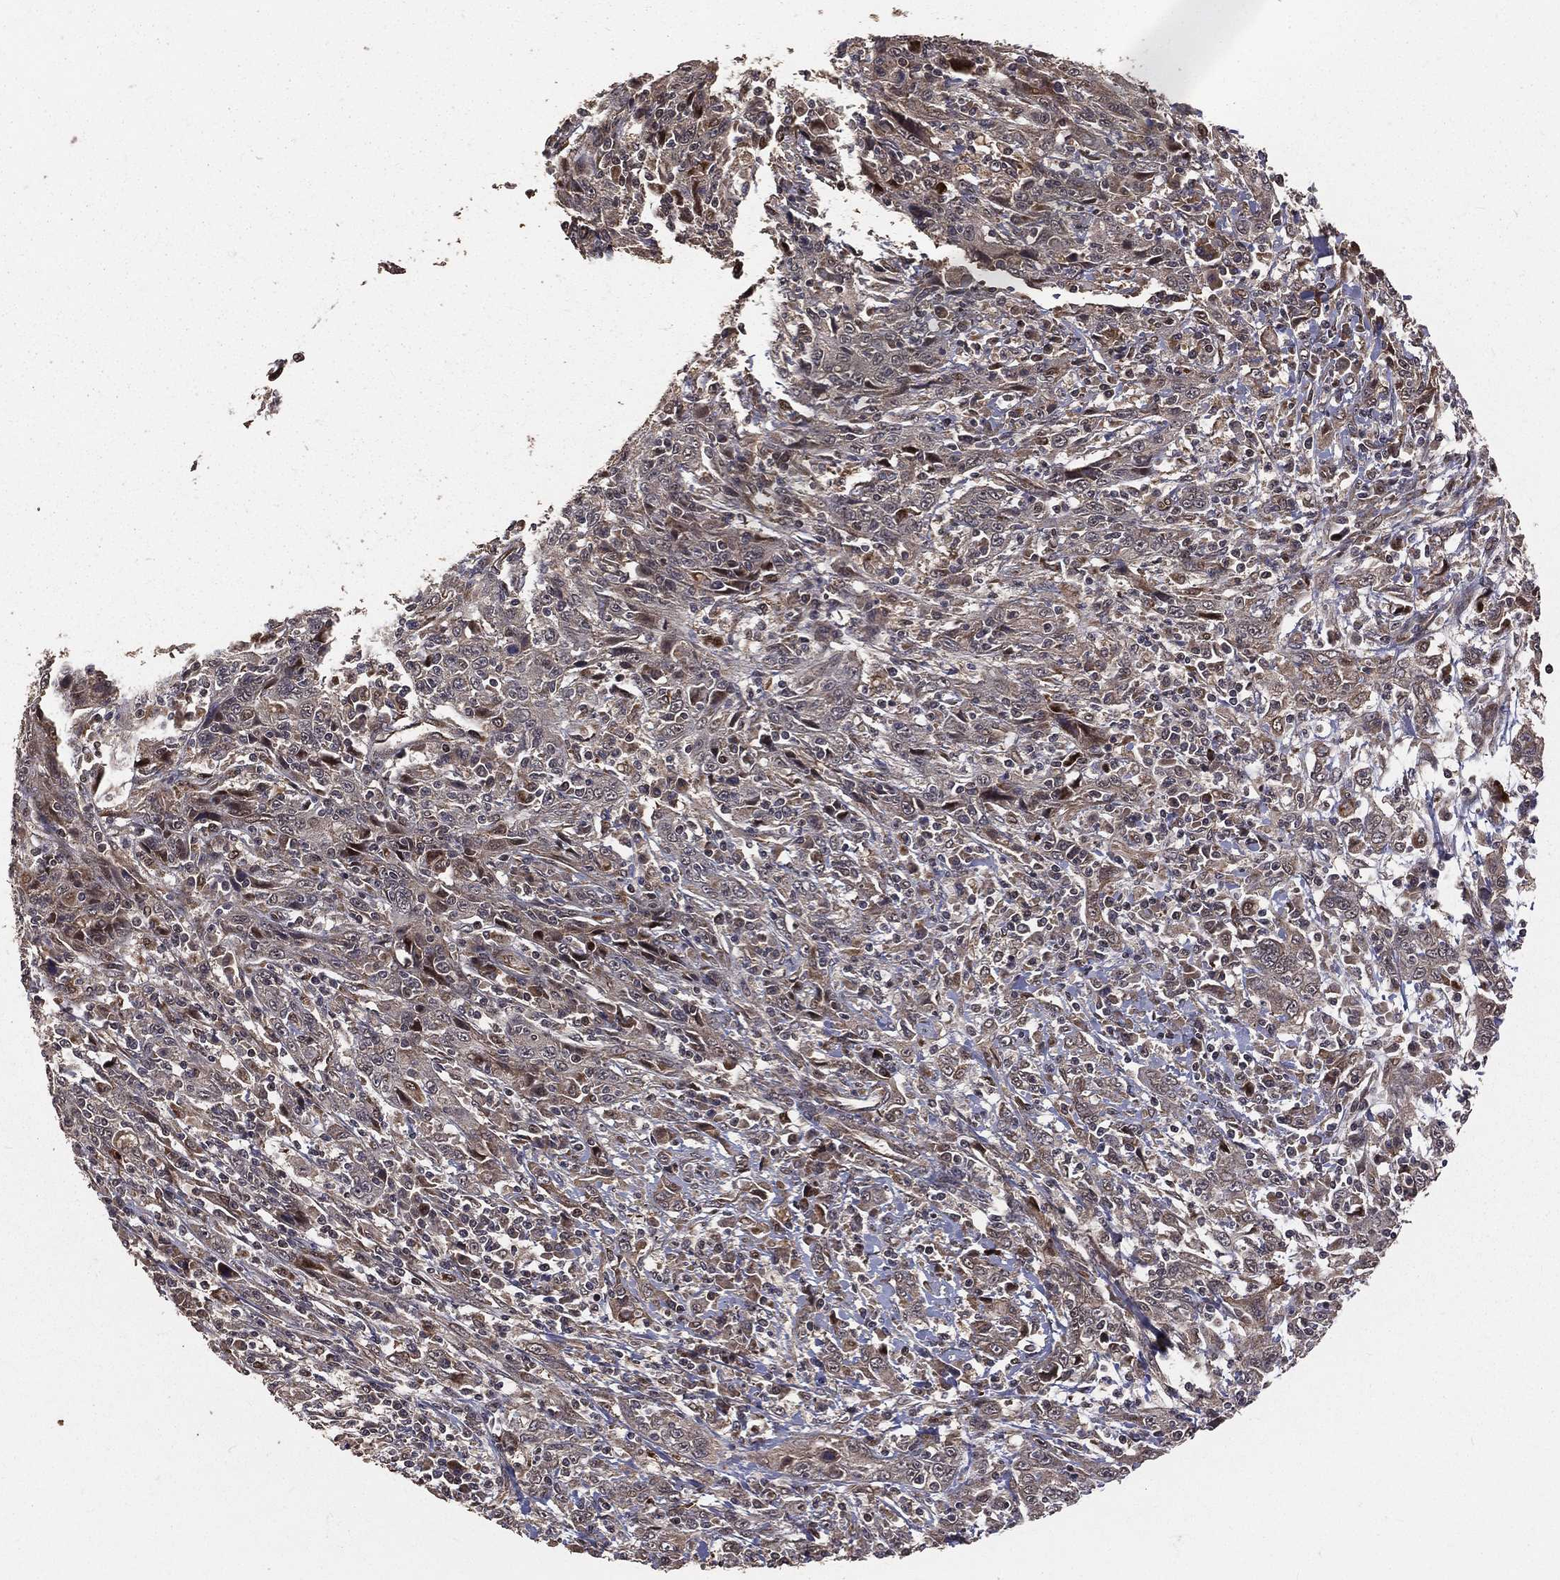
{"staining": {"intensity": "moderate", "quantity": "<25%", "location": "cytoplasmic/membranous"}, "tissue": "cervical cancer", "cell_type": "Tumor cells", "image_type": "cancer", "snomed": [{"axis": "morphology", "description": "Squamous cell carcinoma, NOS"}, {"axis": "topography", "description": "Cervix"}], "caption": "Human squamous cell carcinoma (cervical) stained with a protein marker exhibits moderate staining in tumor cells.", "gene": "MAPK1", "patient": {"sex": "female", "age": 46}}